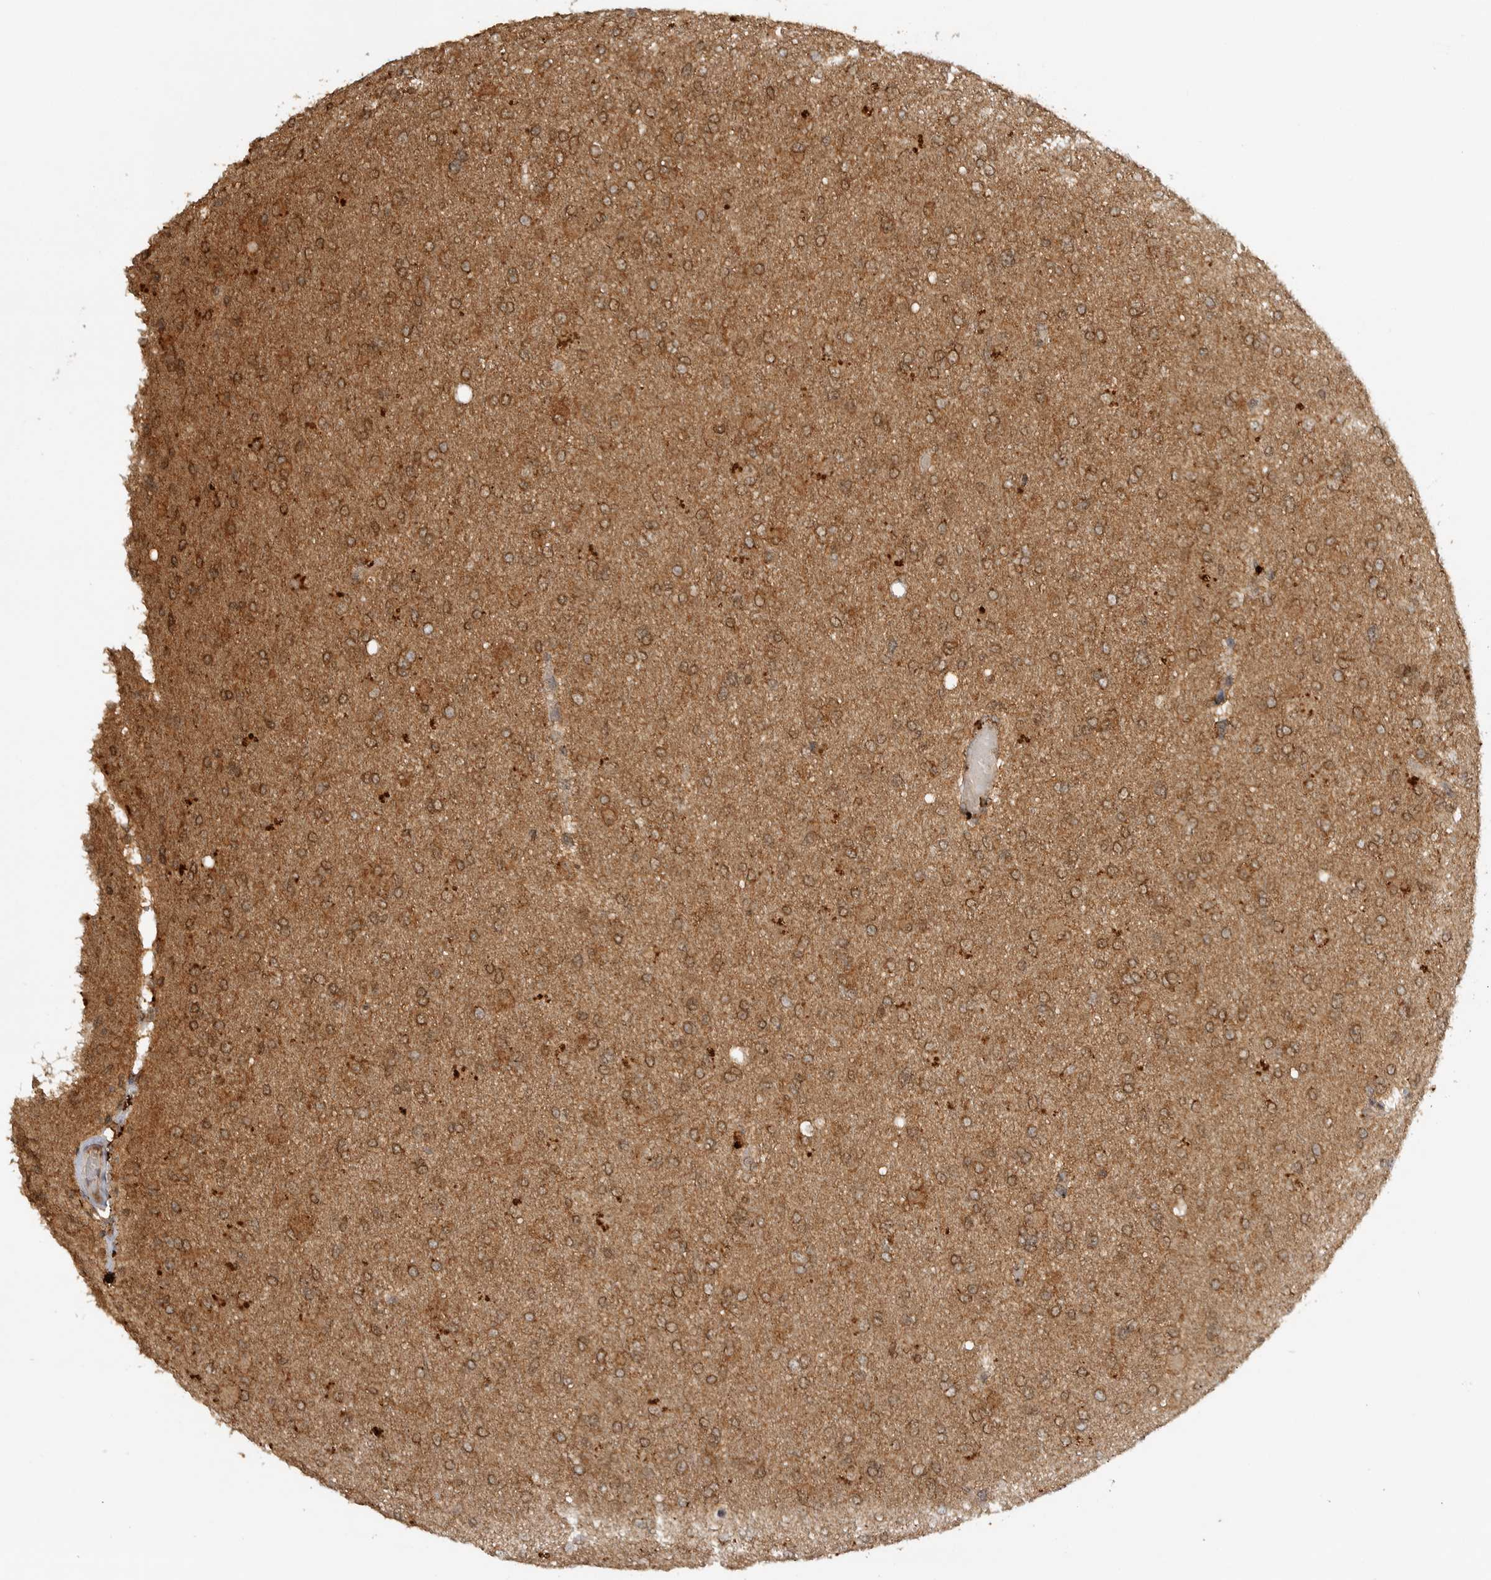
{"staining": {"intensity": "moderate", "quantity": ">75%", "location": "cytoplasmic/membranous"}, "tissue": "glioma", "cell_type": "Tumor cells", "image_type": "cancer", "snomed": [{"axis": "morphology", "description": "Glioma, malignant, High grade"}, {"axis": "topography", "description": "Cerebral cortex"}], "caption": "Protein analysis of glioma tissue exhibits moderate cytoplasmic/membranous expression in approximately >75% of tumor cells. The staining is performed using DAB brown chromogen to label protein expression. The nuclei are counter-stained blue using hematoxylin.", "gene": "ICOSLG", "patient": {"sex": "female", "age": 36}}